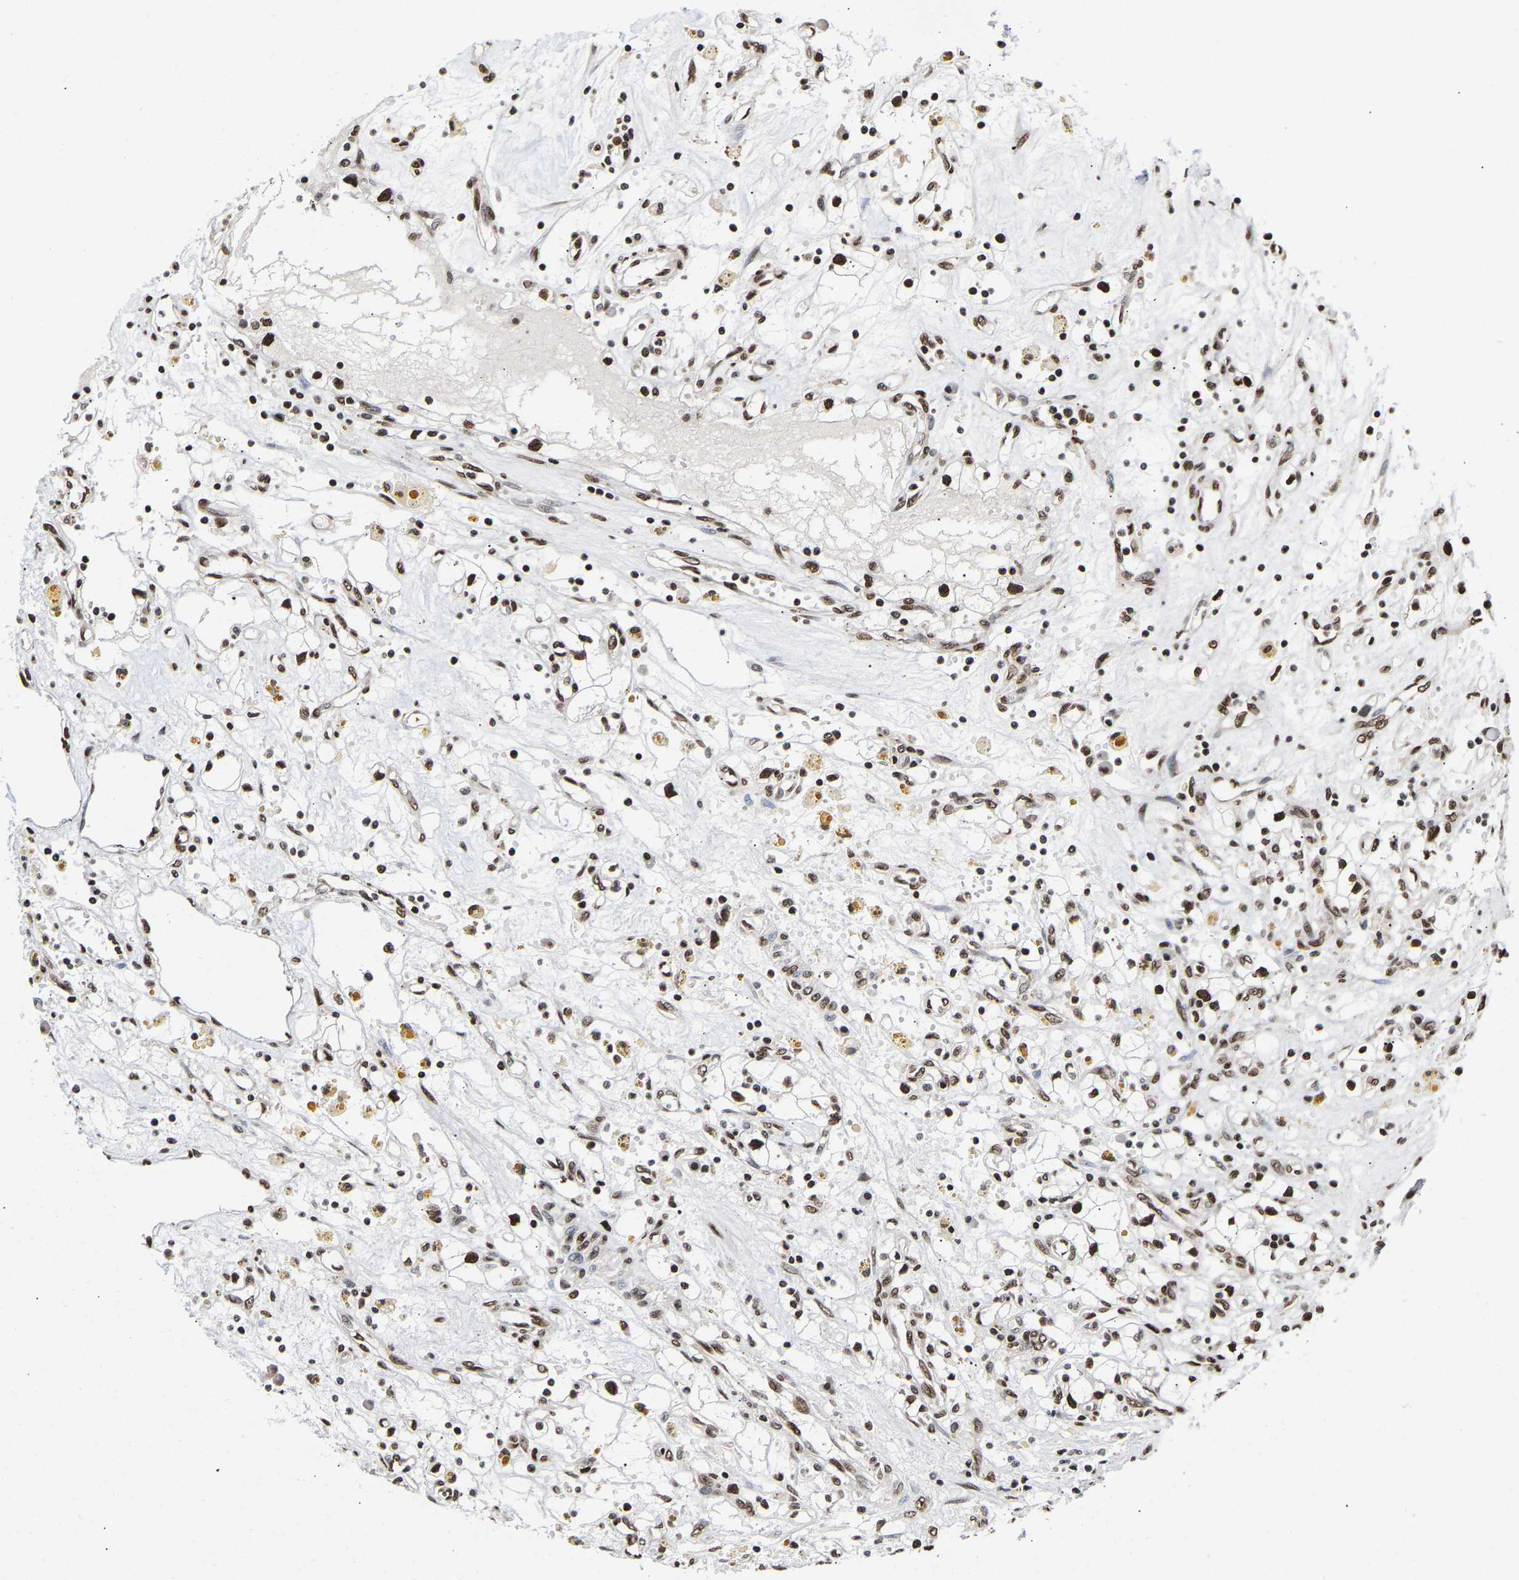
{"staining": {"intensity": "strong", "quantity": ">75%", "location": "nuclear"}, "tissue": "renal cancer", "cell_type": "Tumor cells", "image_type": "cancer", "snomed": [{"axis": "morphology", "description": "Adenocarcinoma, NOS"}, {"axis": "topography", "description": "Kidney"}], "caption": "Brown immunohistochemical staining in renal cancer (adenocarcinoma) shows strong nuclear staining in about >75% of tumor cells.", "gene": "PSIP1", "patient": {"sex": "male", "age": 56}}